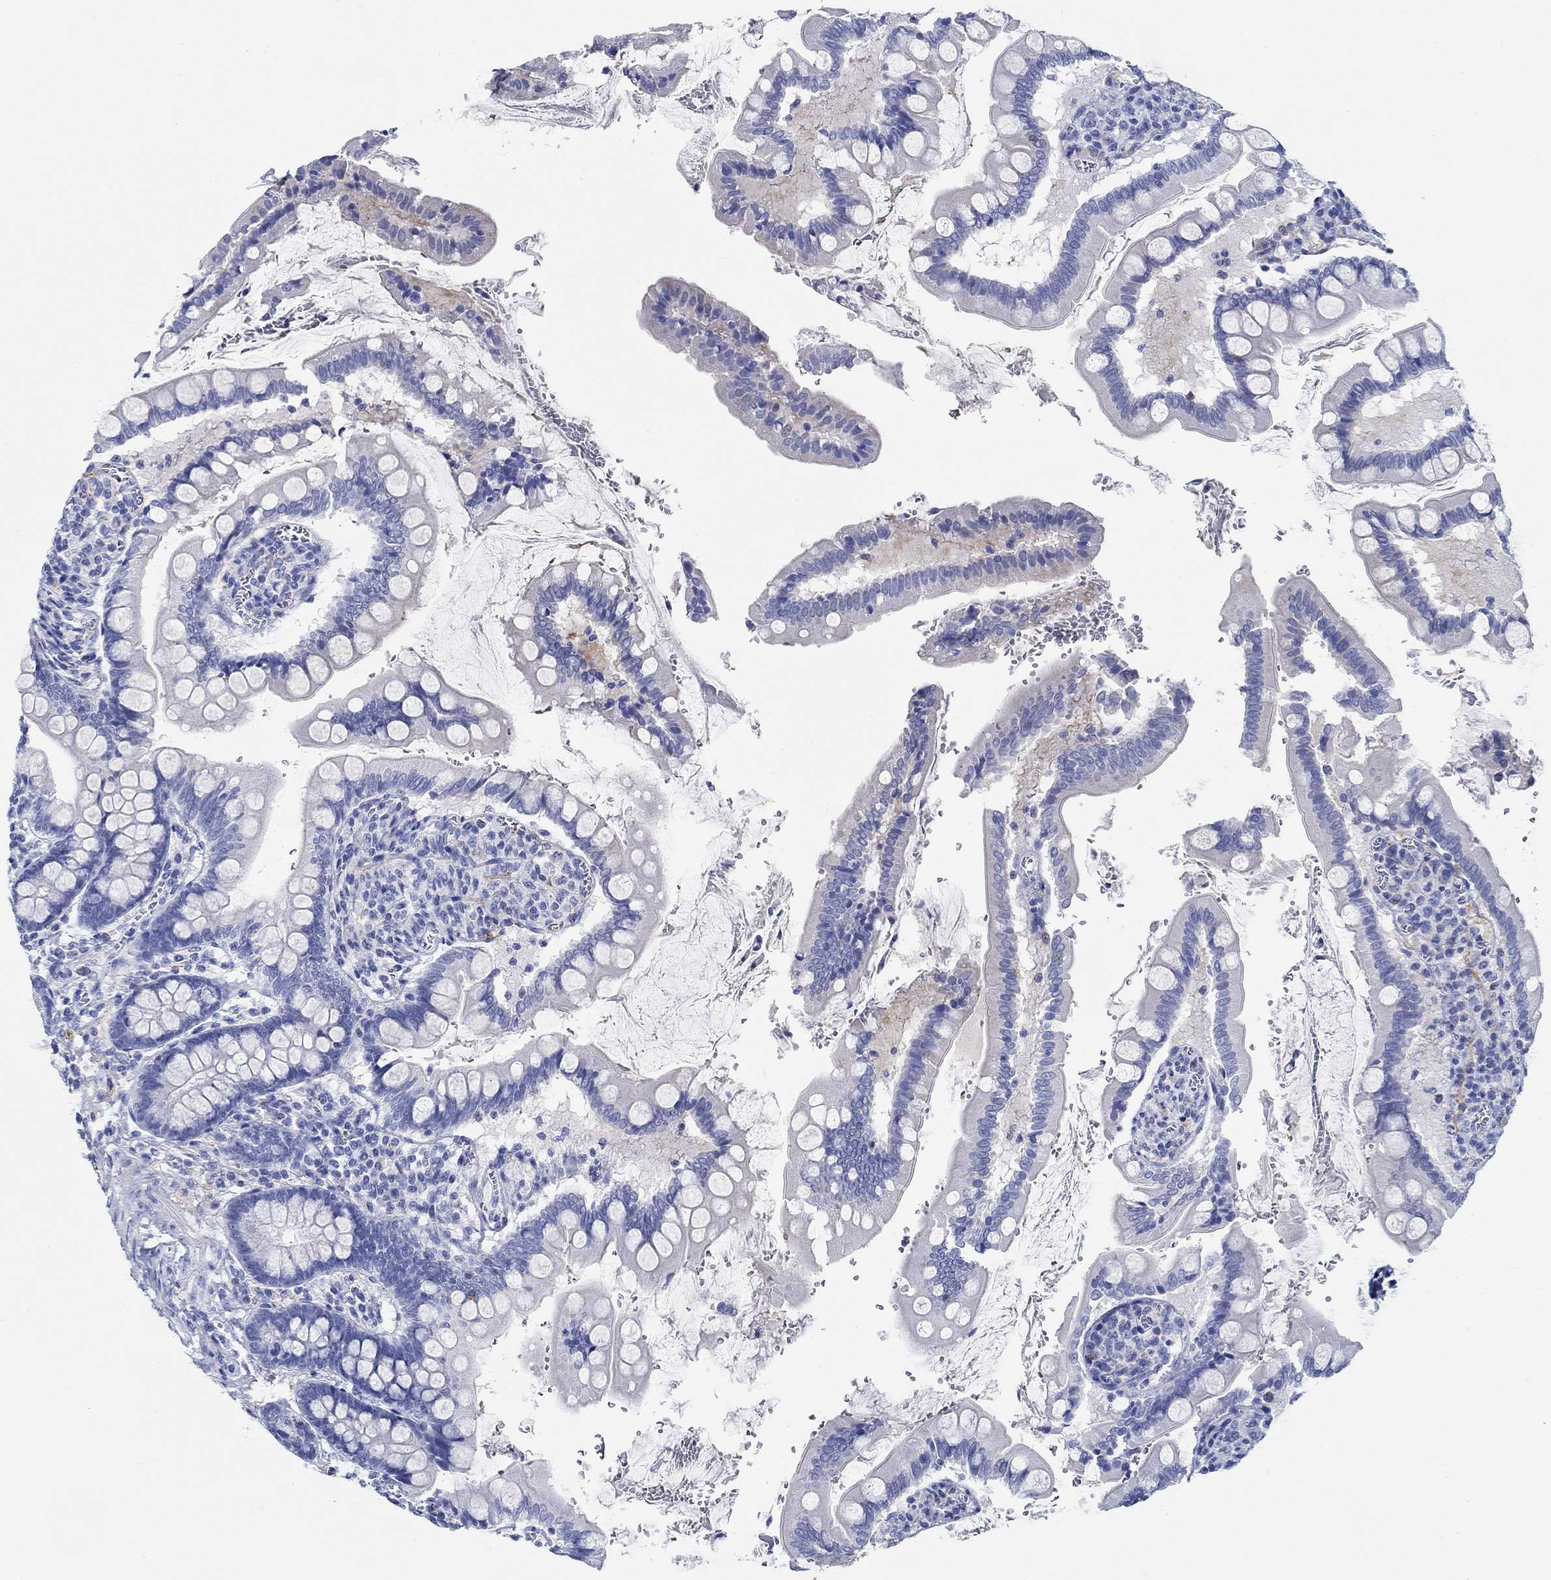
{"staining": {"intensity": "negative", "quantity": "none", "location": "none"}, "tissue": "small intestine", "cell_type": "Glandular cells", "image_type": "normal", "snomed": [{"axis": "morphology", "description": "Normal tissue, NOS"}, {"axis": "topography", "description": "Small intestine"}], "caption": "This is an IHC image of benign small intestine. There is no expression in glandular cells.", "gene": "FBXO2", "patient": {"sex": "female", "age": 56}}